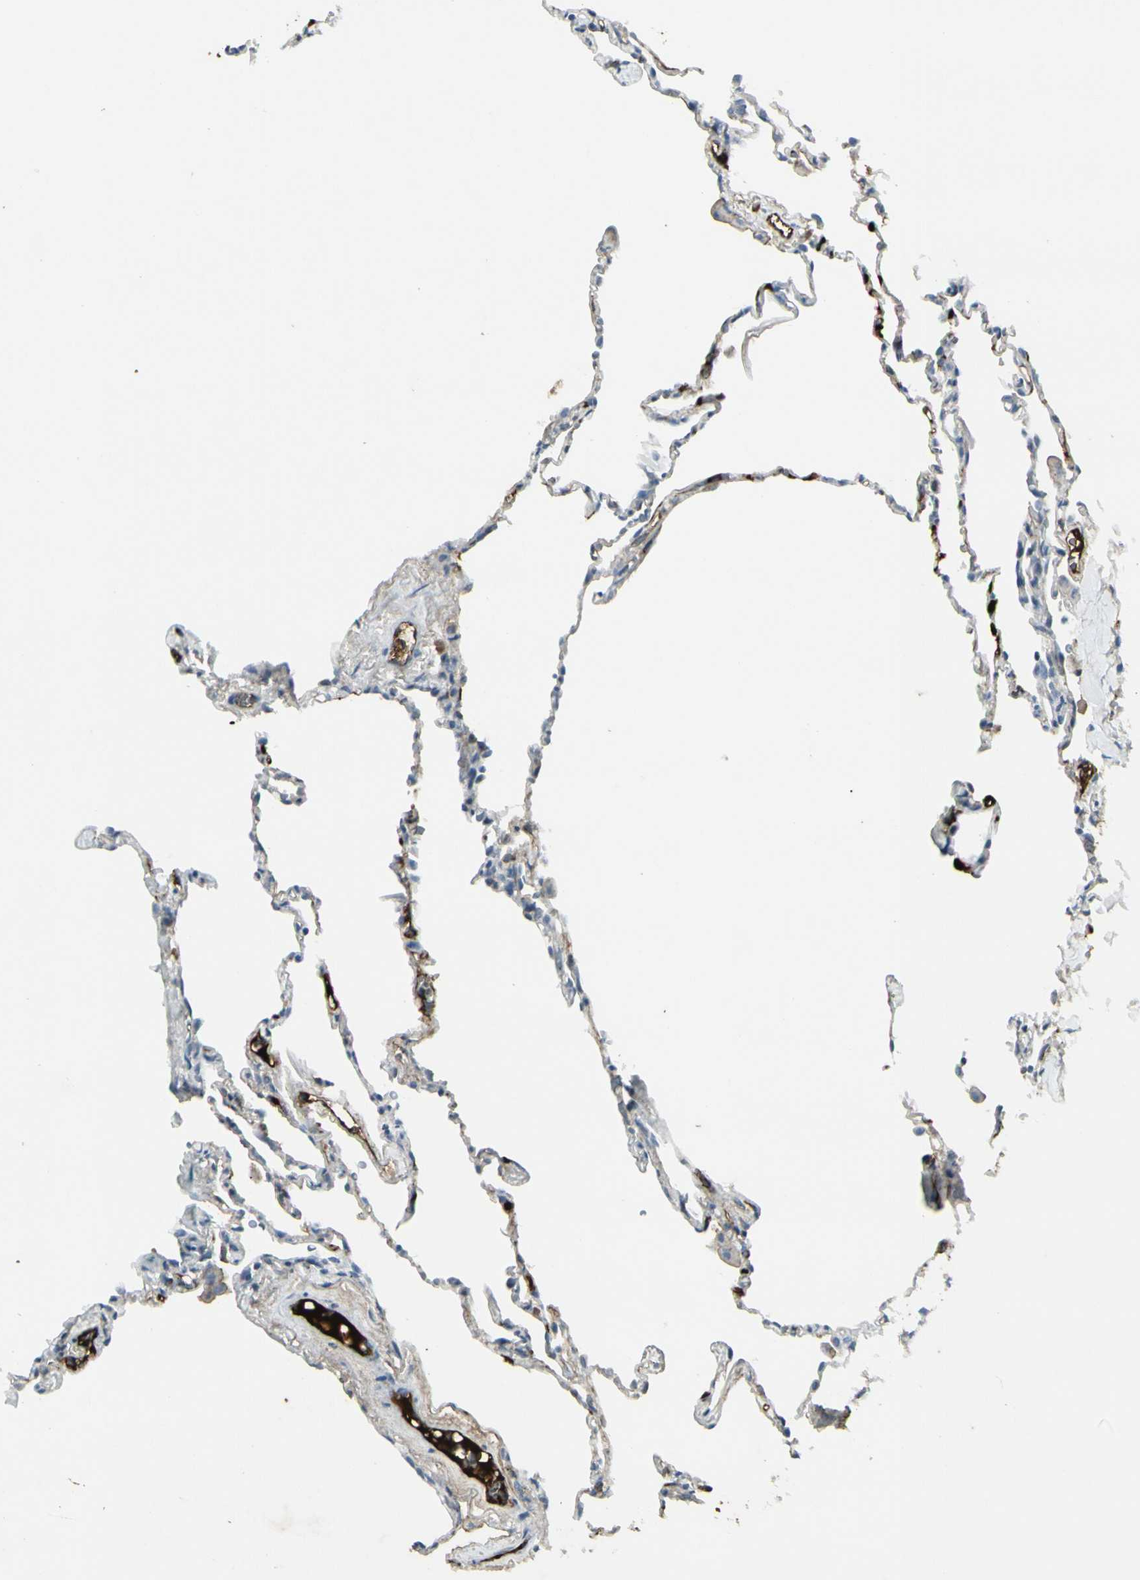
{"staining": {"intensity": "strong", "quantity": "<25%", "location": "cytoplasmic/membranous,nuclear"}, "tissue": "lung", "cell_type": "Alveolar cells", "image_type": "normal", "snomed": [{"axis": "morphology", "description": "Normal tissue, NOS"}, {"axis": "topography", "description": "Lung"}], "caption": "DAB (3,3'-diaminobenzidine) immunohistochemical staining of normal human lung demonstrates strong cytoplasmic/membranous,nuclear protein staining in about <25% of alveolar cells.", "gene": "IGHM", "patient": {"sex": "male", "age": 59}}